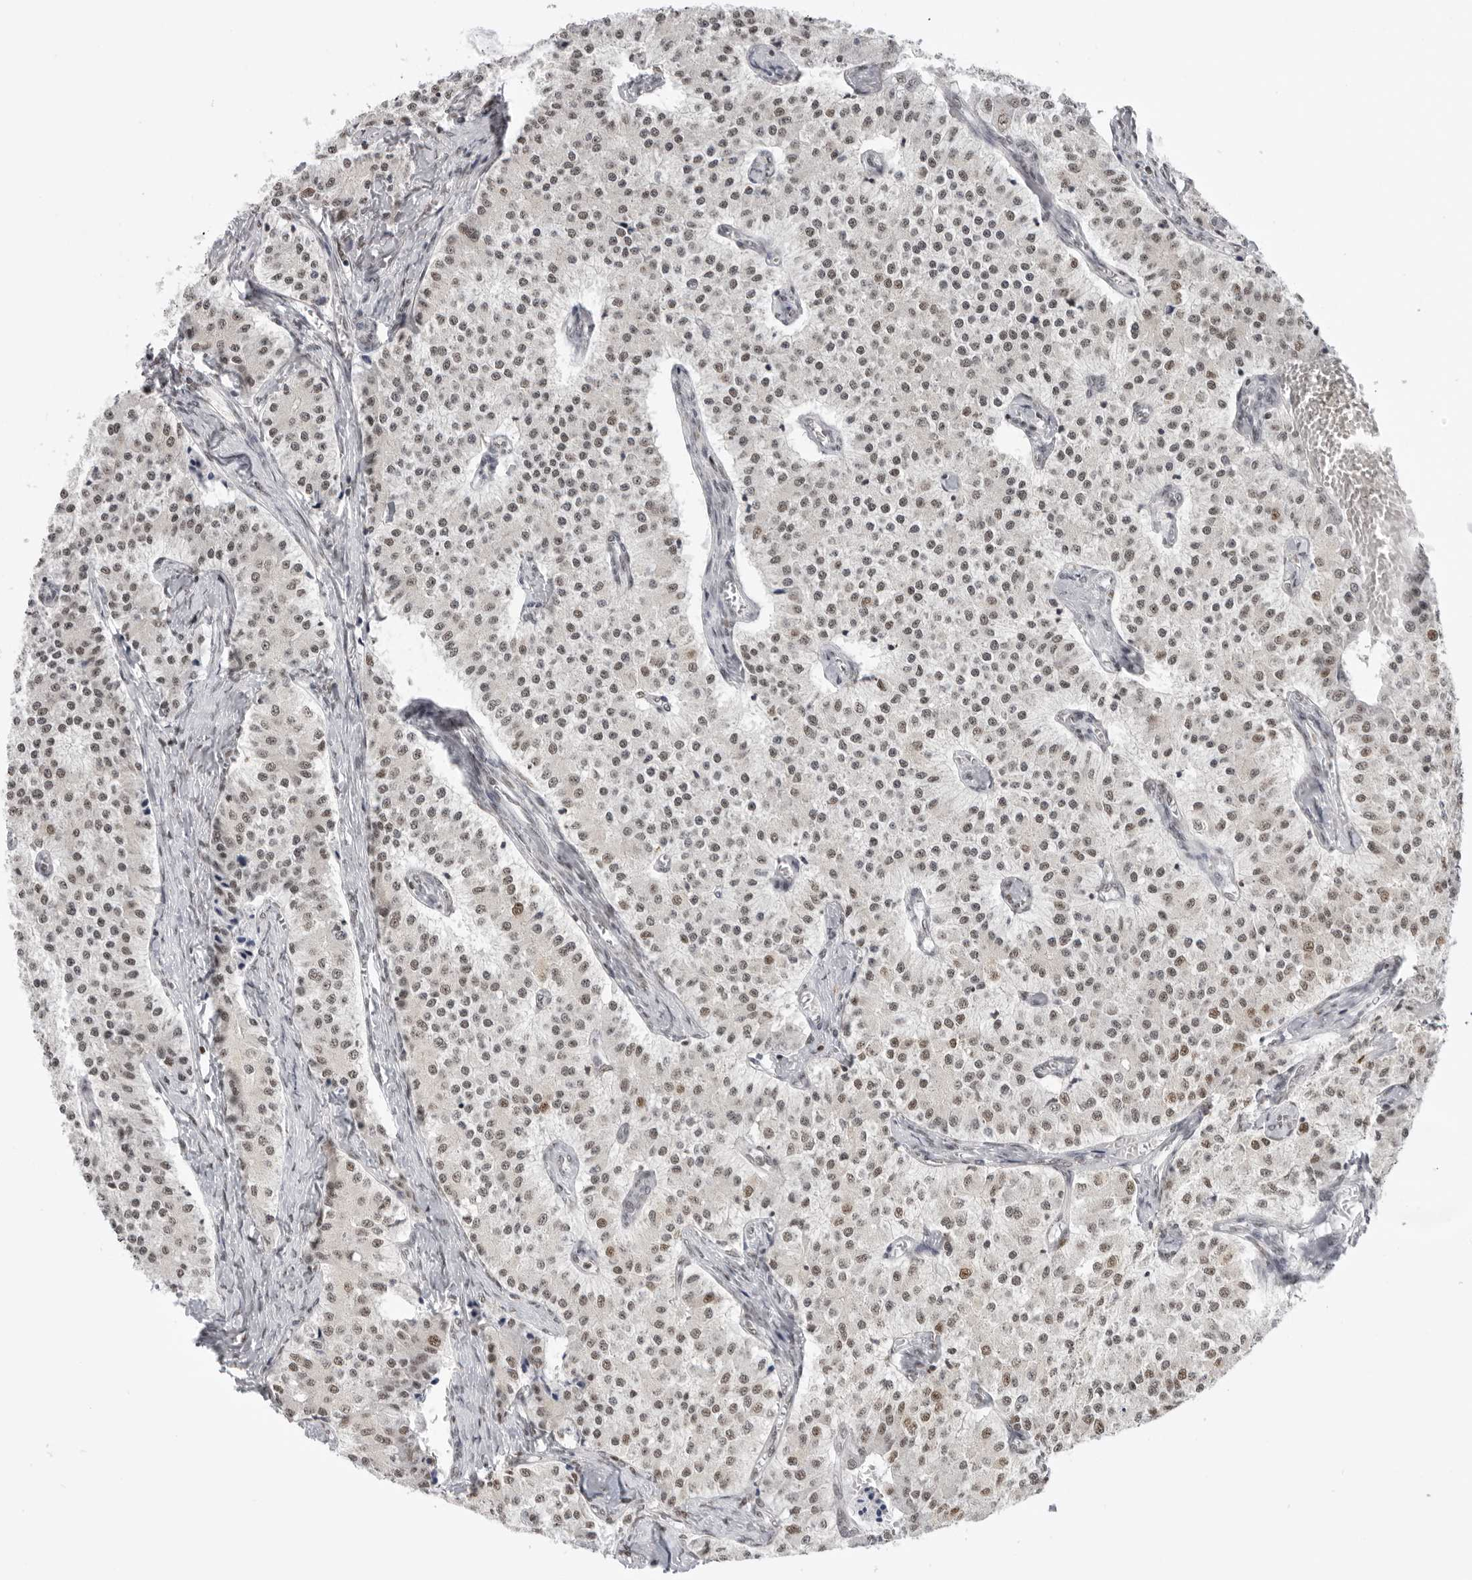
{"staining": {"intensity": "weak", "quantity": ">75%", "location": "nuclear"}, "tissue": "carcinoid", "cell_type": "Tumor cells", "image_type": "cancer", "snomed": [{"axis": "morphology", "description": "Carcinoid, malignant, NOS"}, {"axis": "topography", "description": "Colon"}], "caption": "The micrograph shows immunohistochemical staining of malignant carcinoid. There is weak nuclear positivity is seen in about >75% of tumor cells.", "gene": "RPA2", "patient": {"sex": "female", "age": 52}}